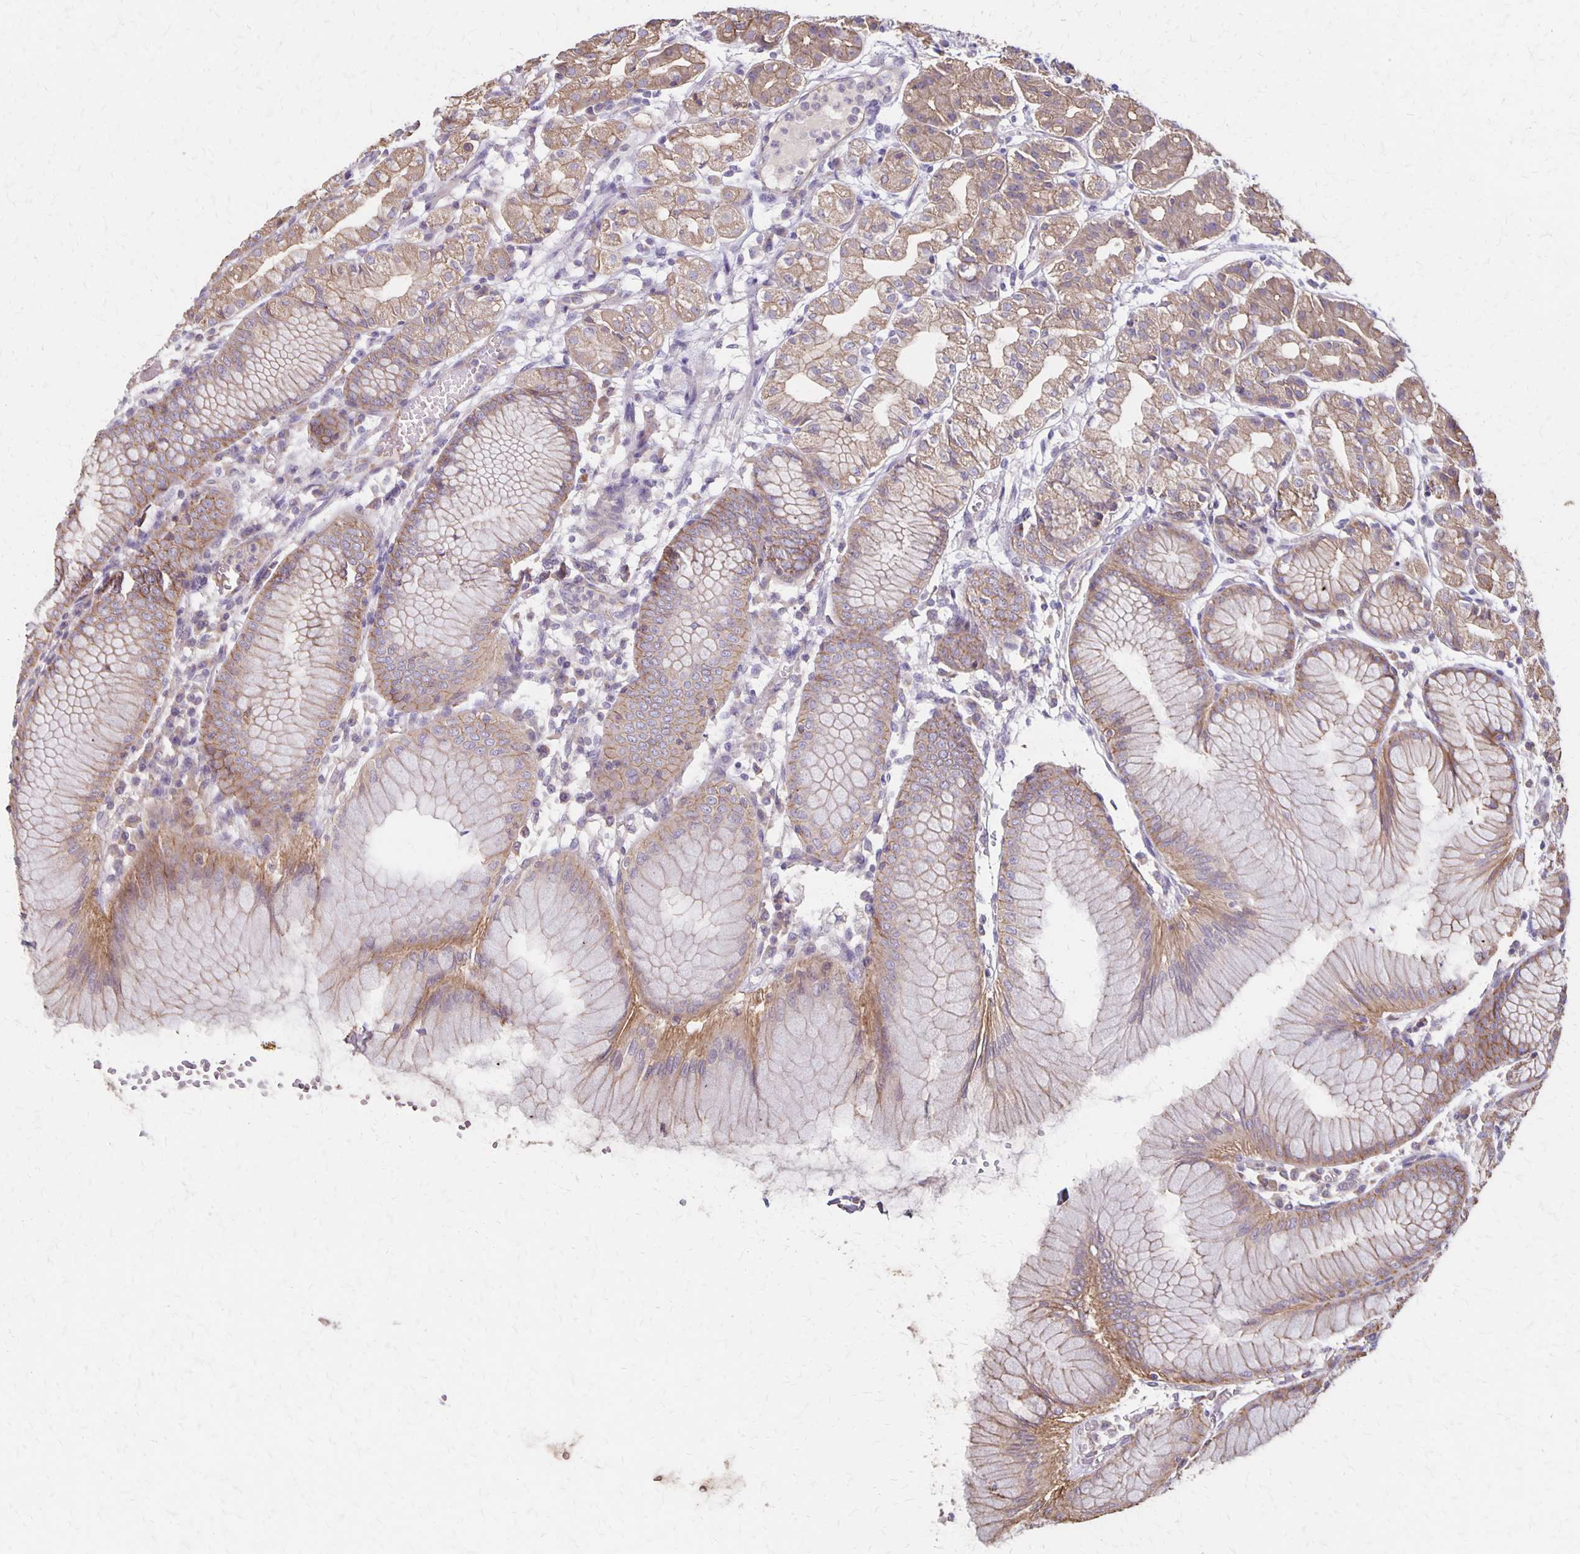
{"staining": {"intensity": "moderate", "quantity": "25%-75%", "location": "cytoplasmic/membranous"}, "tissue": "stomach", "cell_type": "Glandular cells", "image_type": "normal", "snomed": [{"axis": "morphology", "description": "Normal tissue, NOS"}, {"axis": "topography", "description": "Stomach"}], "caption": "Stomach stained for a protein displays moderate cytoplasmic/membranous positivity in glandular cells. (Stains: DAB (3,3'-diaminobenzidine) in brown, nuclei in blue, Microscopy: brightfield microscopy at high magnification).", "gene": "PROM2", "patient": {"sex": "female", "age": 57}}